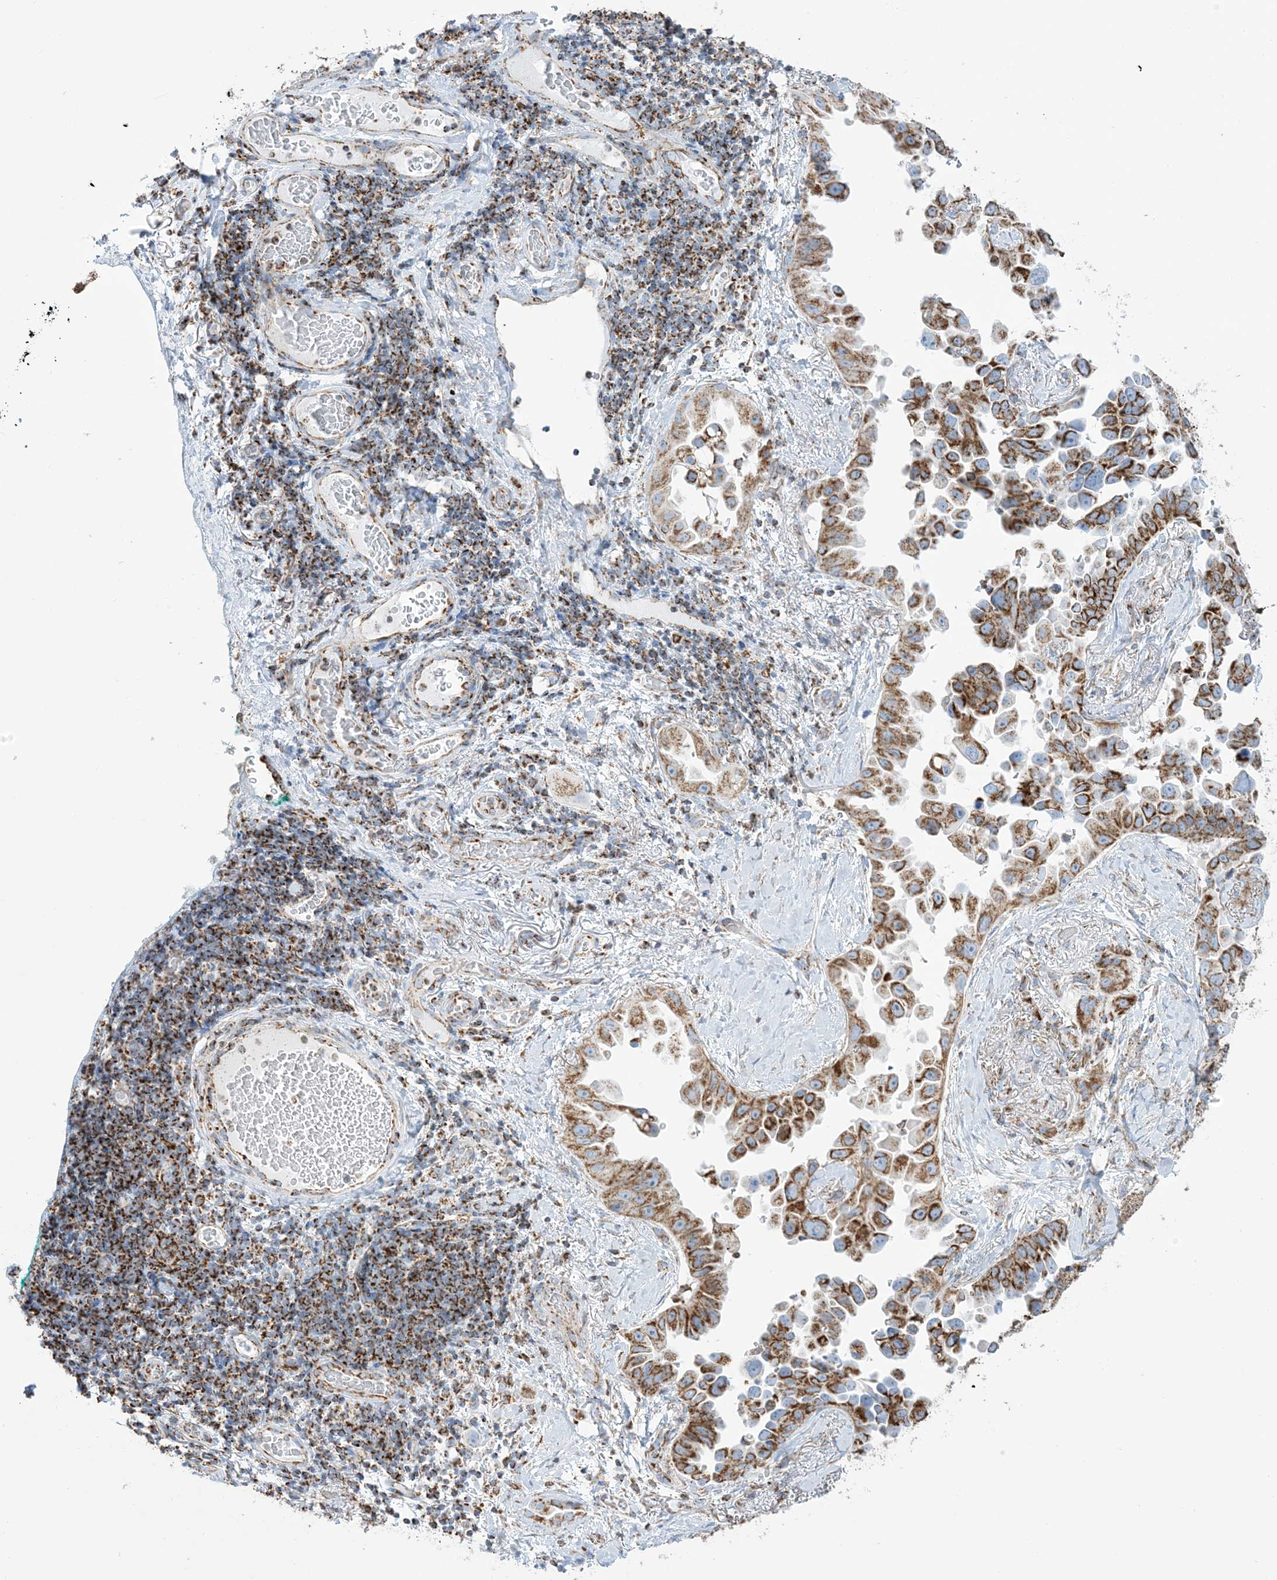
{"staining": {"intensity": "moderate", "quantity": ">75%", "location": "cytoplasmic/membranous"}, "tissue": "lung cancer", "cell_type": "Tumor cells", "image_type": "cancer", "snomed": [{"axis": "morphology", "description": "Adenocarcinoma, NOS"}, {"axis": "topography", "description": "Lung"}], "caption": "A brown stain labels moderate cytoplasmic/membranous positivity of a protein in human lung cancer (adenocarcinoma) tumor cells.", "gene": "SAMM50", "patient": {"sex": "female", "age": 67}}